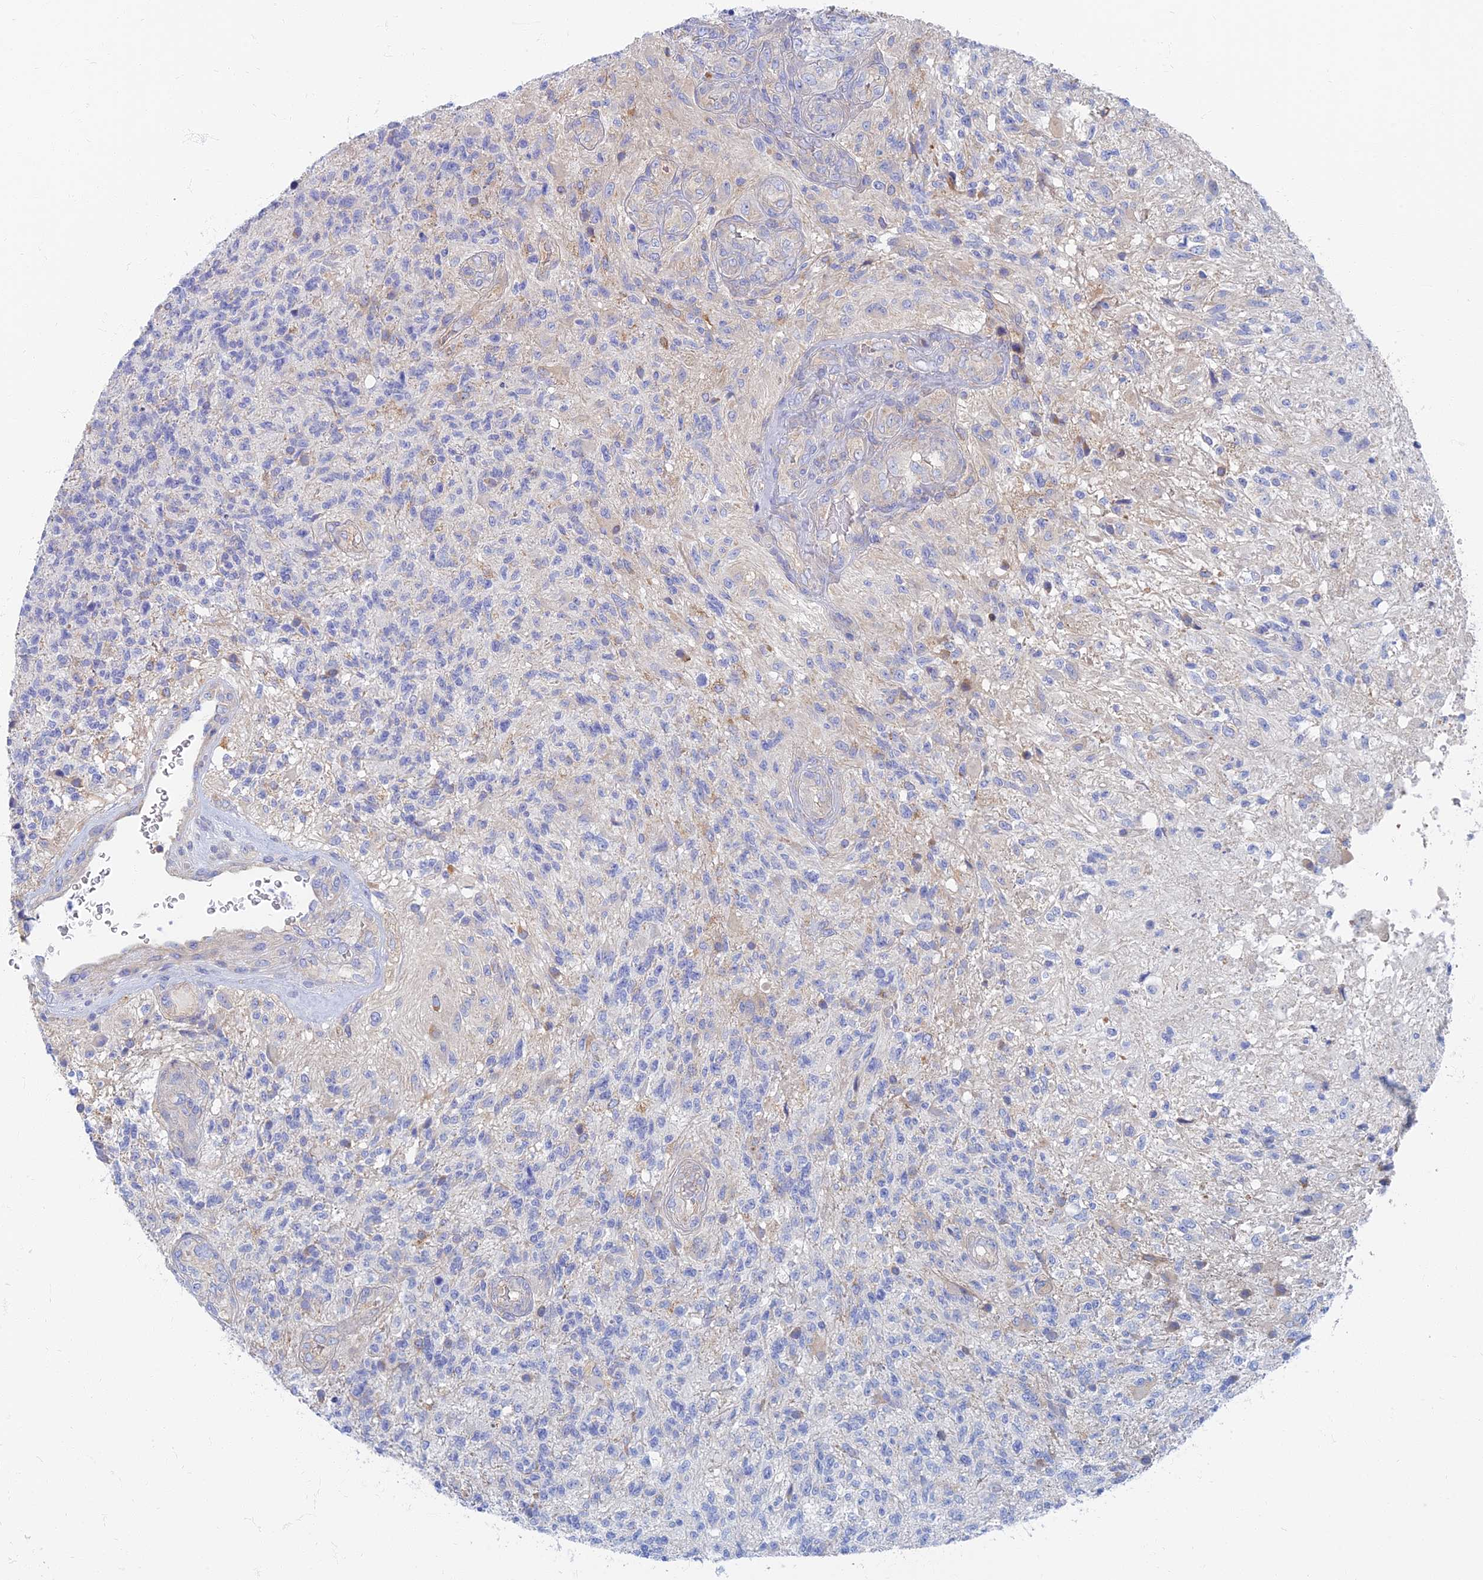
{"staining": {"intensity": "negative", "quantity": "none", "location": "none"}, "tissue": "glioma", "cell_type": "Tumor cells", "image_type": "cancer", "snomed": [{"axis": "morphology", "description": "Glioma, malignant, High grade"}, {"axis": "topography", "description": "Brain"}], "caption": "A high-resolution photomicrograph shows immunohistochemistry staining of glioma, which reveals no significant staining in tumor cells.", "gene": "TMEM44", "patient": {"sex": "male", "age": 56}}